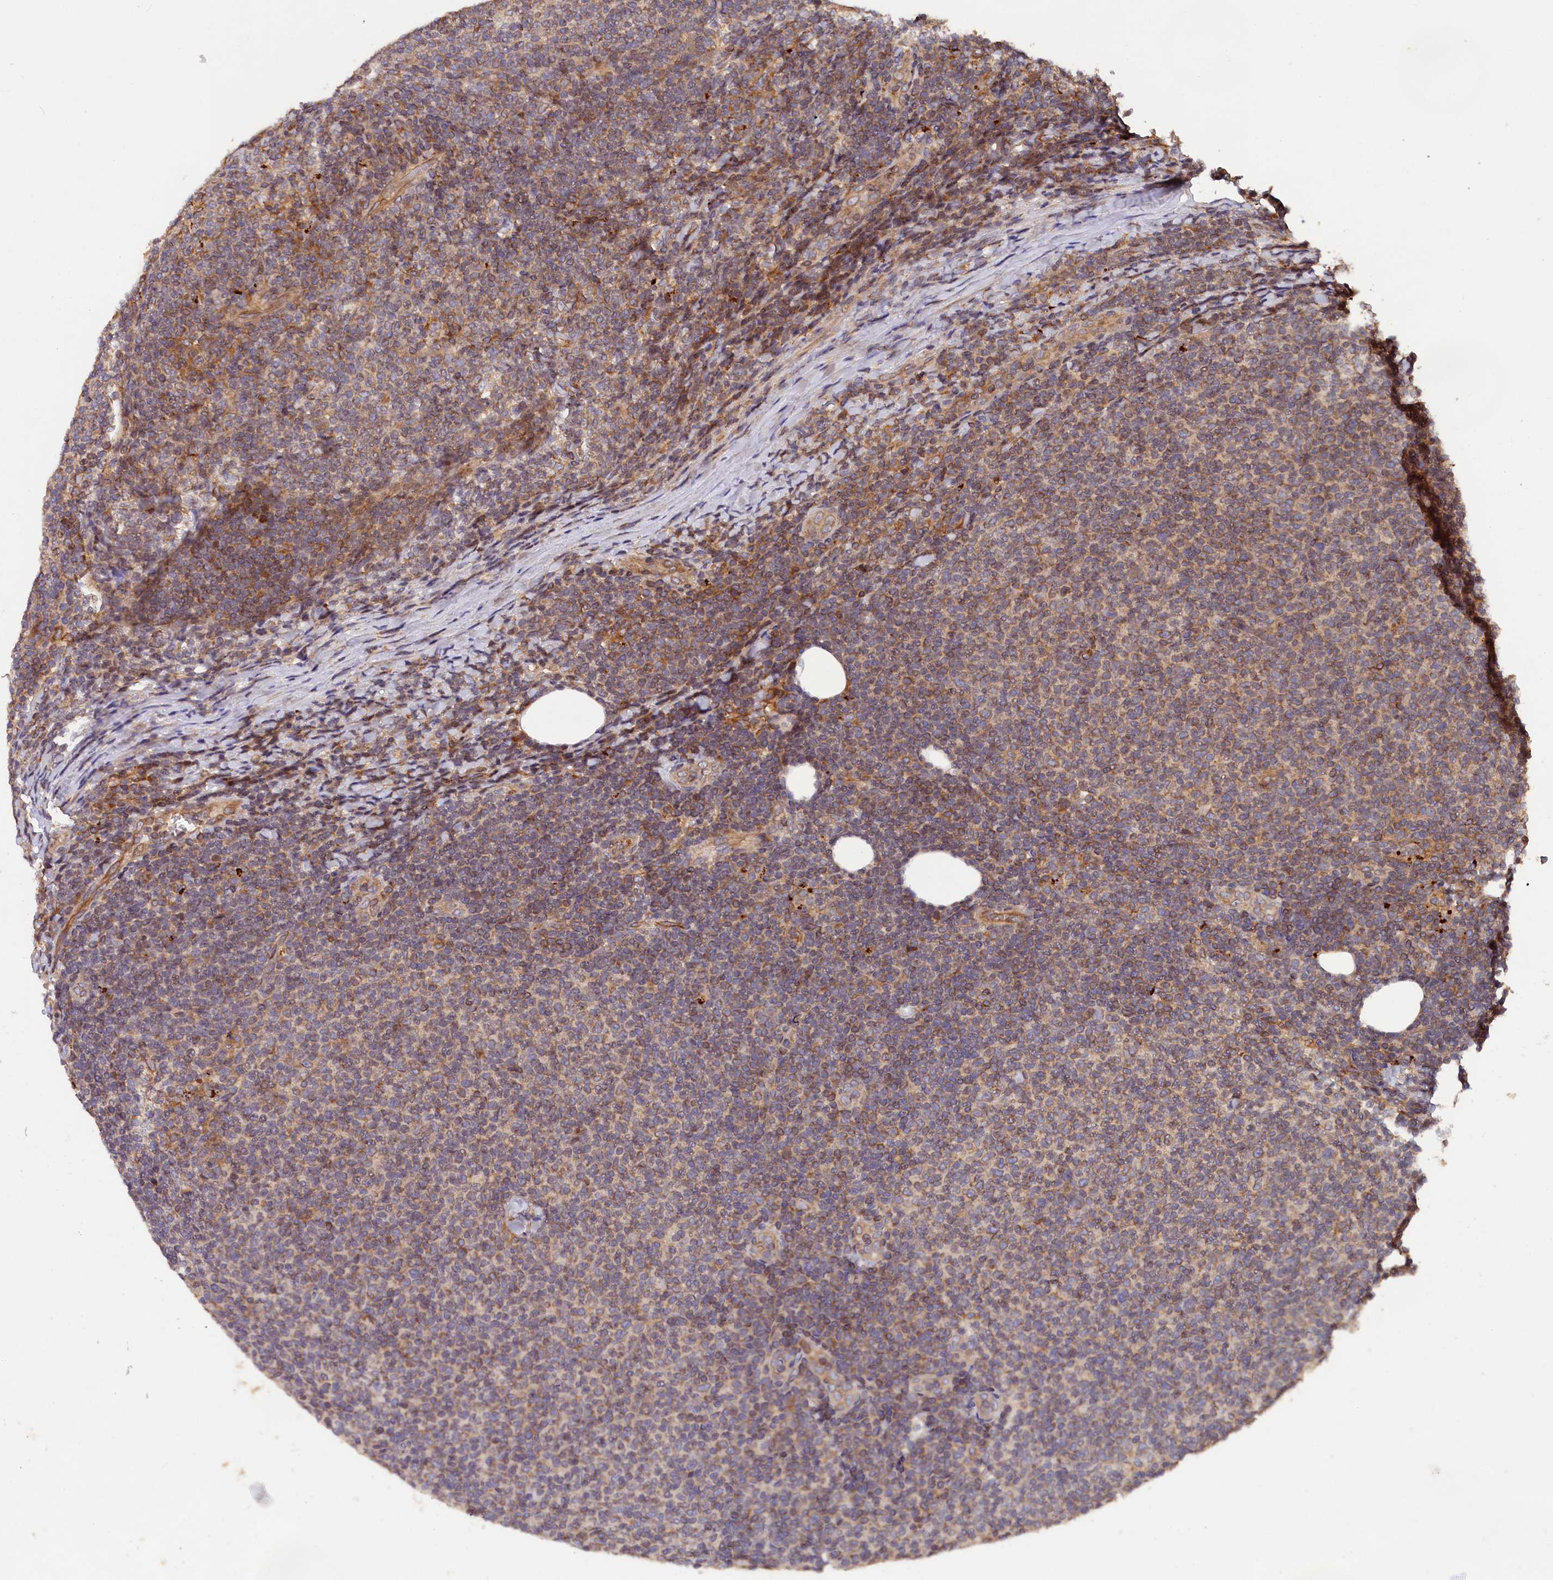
{"staining": {"intensity": "moderate", "quantity": "<25%", "location": "cytoplasmic/membranous"}, "tissue": "lymphoma", "cell_type": "Tumor cells", "image_type": "cancer", "snomed": [{"axis": "morphology", "description": "Malignant lymphoma, non-Hodgkin's type, Low grade"}, {"axis": "topography", "description": "Lymph node"}], "caption": "Low-grade malignant lymphoma, non-Hodgkin's type stained for a protein displays moderate cytoplasmic/membranous positivity in tumor cells.", "gene": "HMOX2", "patient": {"sex": "male", "age": 66}}